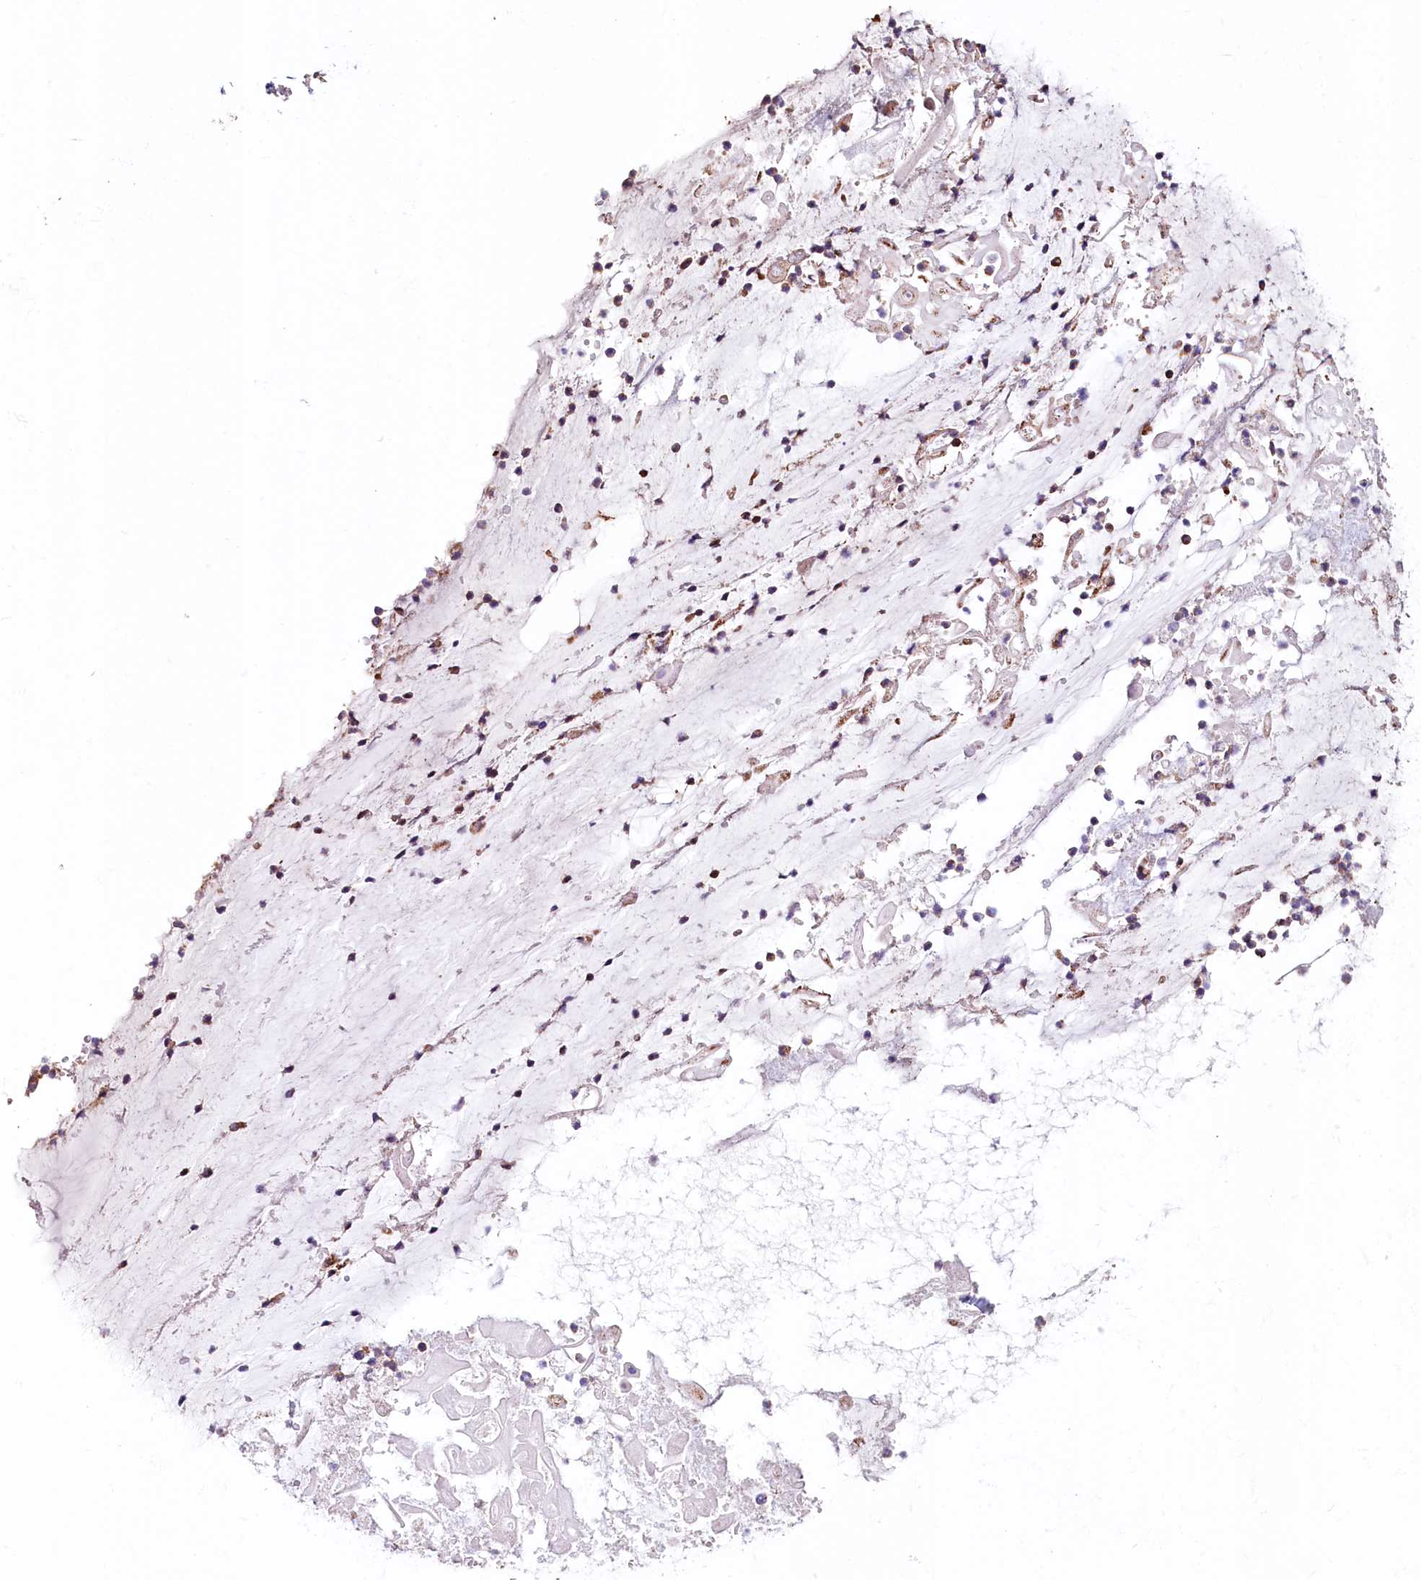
{"staining": {"intensity": "negative", "quantity": "none", "location": "none"}, "tissue": "adipose tissue", "cell_type": "Adipocytes", "image_type": "normal", "snomed": [{"axis": "morphology", "description": "Normal tissue, NOS"}, {"axis": "topography", "description": "Lymph node"}, {"axis": "topography", "description": "Cartilage tissue"}, {"axis": "topography", "description": "Bronchus"}], "caption": "A high-resolution photomicrograph shows immunohistochemistry (IHC) staining of normal adipose tissue, which exhibits no significant expression in adipocytes. (DAB (3,3'-diaminobenzidine) immunohistochemistry (IHC) with hematoxylin counter stain).", "gene": "ATP2B4", "patient": {"sex": "male", "age": 63}}